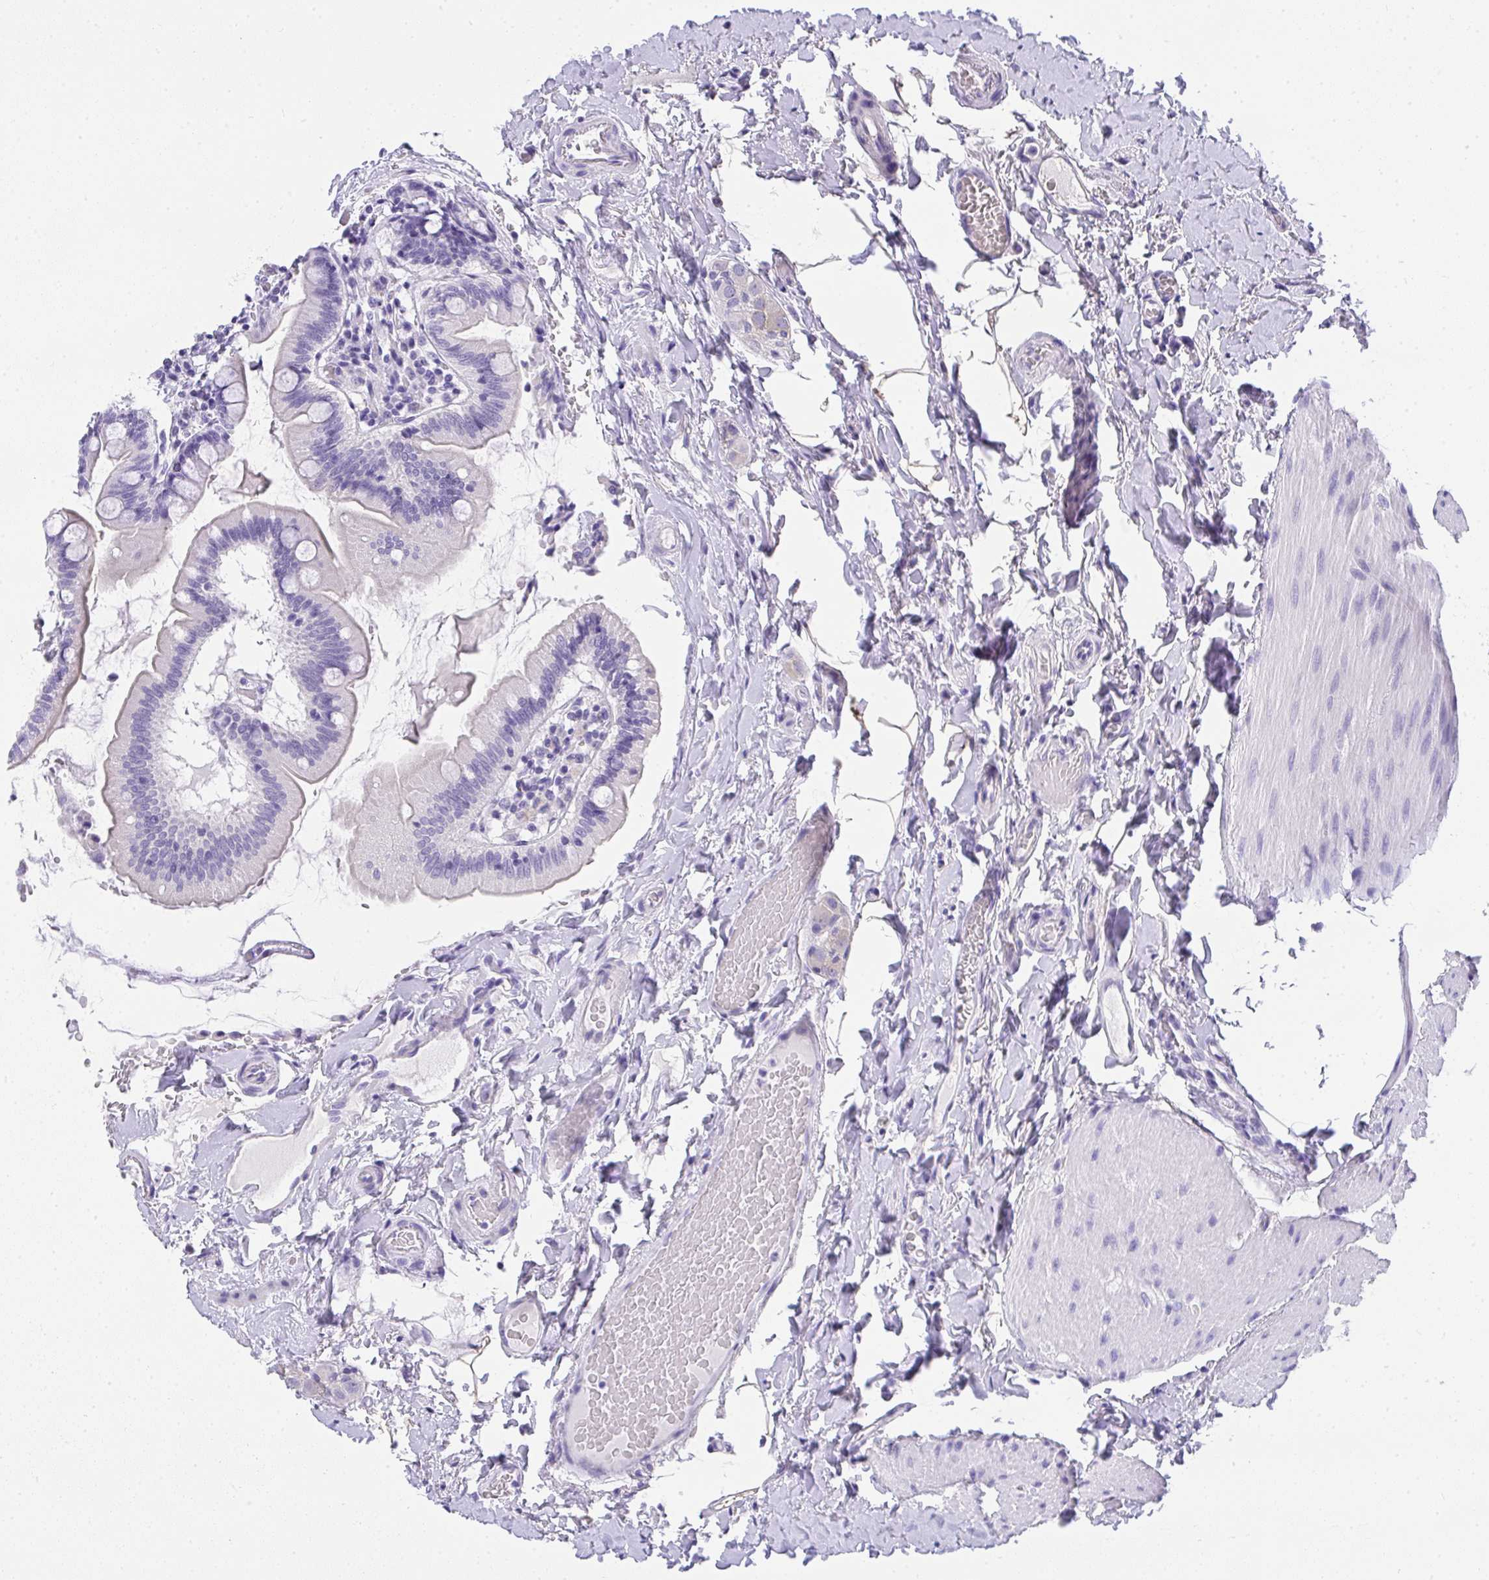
{"staining": {"intensity": "strong", "quantity": "<25%", "location": "cytoplasmic/membranous"}, "tissue": "small intestine", "cell_type": "Glandular cells", "image_type": "normal", "snomed": [{"axis": "morphology", "description": "Normal tissue, NOS"}, {"axis": "topography", "description": "Small intestine"}], "caption": "DAB (3,3'-diaminobenzidine) immunohistochemical staining of normal human small intestine displays strong cytoplasmic/membranous protein staining in about <25% of glandular cells.", "gene": "AVIL", "patient": {"sex": "female", "age": 64}}